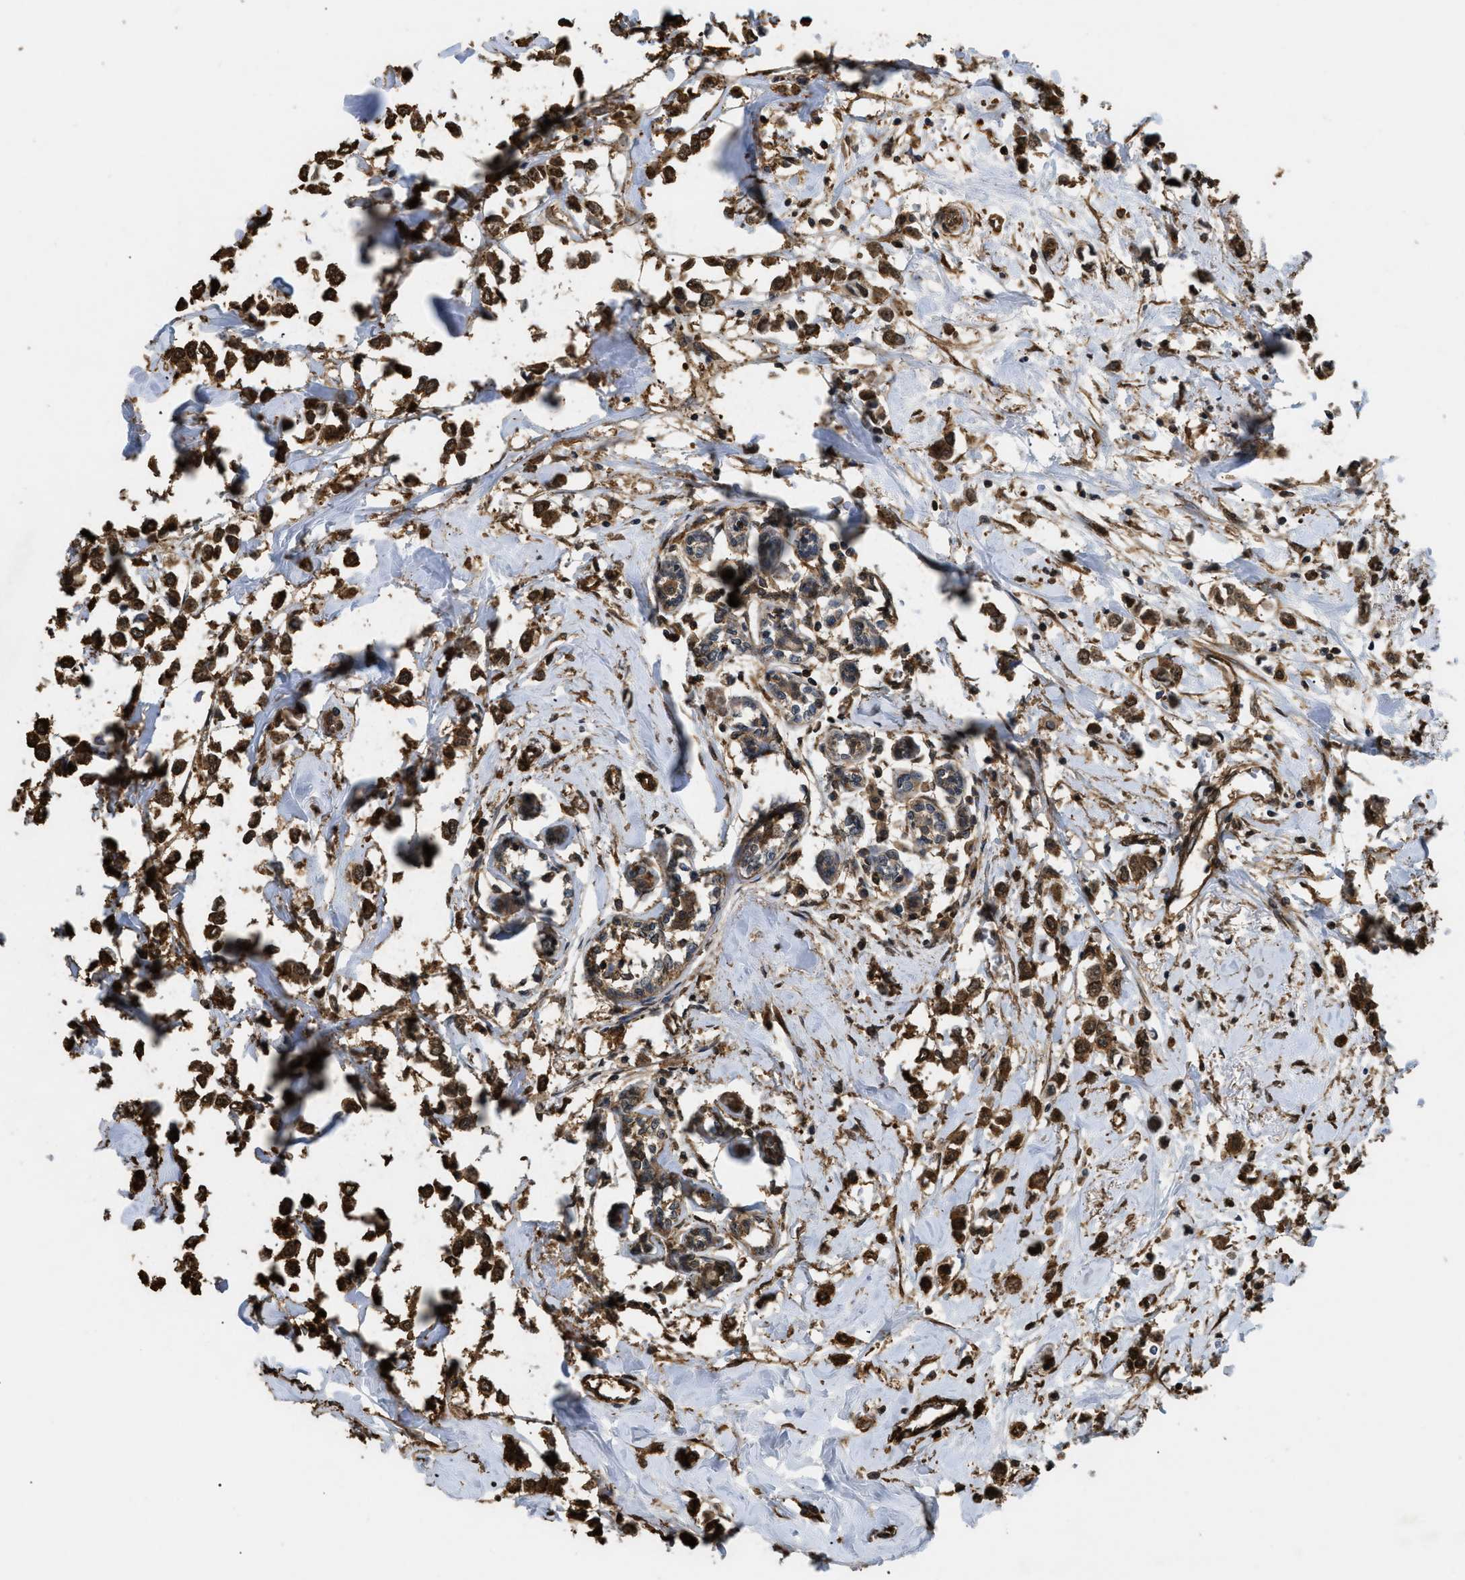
{"staining": {"intensity": "strong", "quantity": ">75%", "location": "cytoplasmic/membranous"}, "tissue": "breast cancer", "cell_type": "Tumor cells", "image_type": "cancer", "snomed": [{"axis": "morphology", "description": "Lobular carcinoma"}, {"axis": "topography", "description": "Breast"}], "caption": "A histopathology image of human lobular carcinoma (breast) stained for a protein reveals strong cytoplasmic/membranous brown staining in tumor cells. Using DAB (3,3'-diaminobenzidine) (brown) and hematoxylin (blue) stains, captured at high magnification using brightfield microscopy.", "gene": "CALM1", "patient": {"sex": "female", "age": 51}}